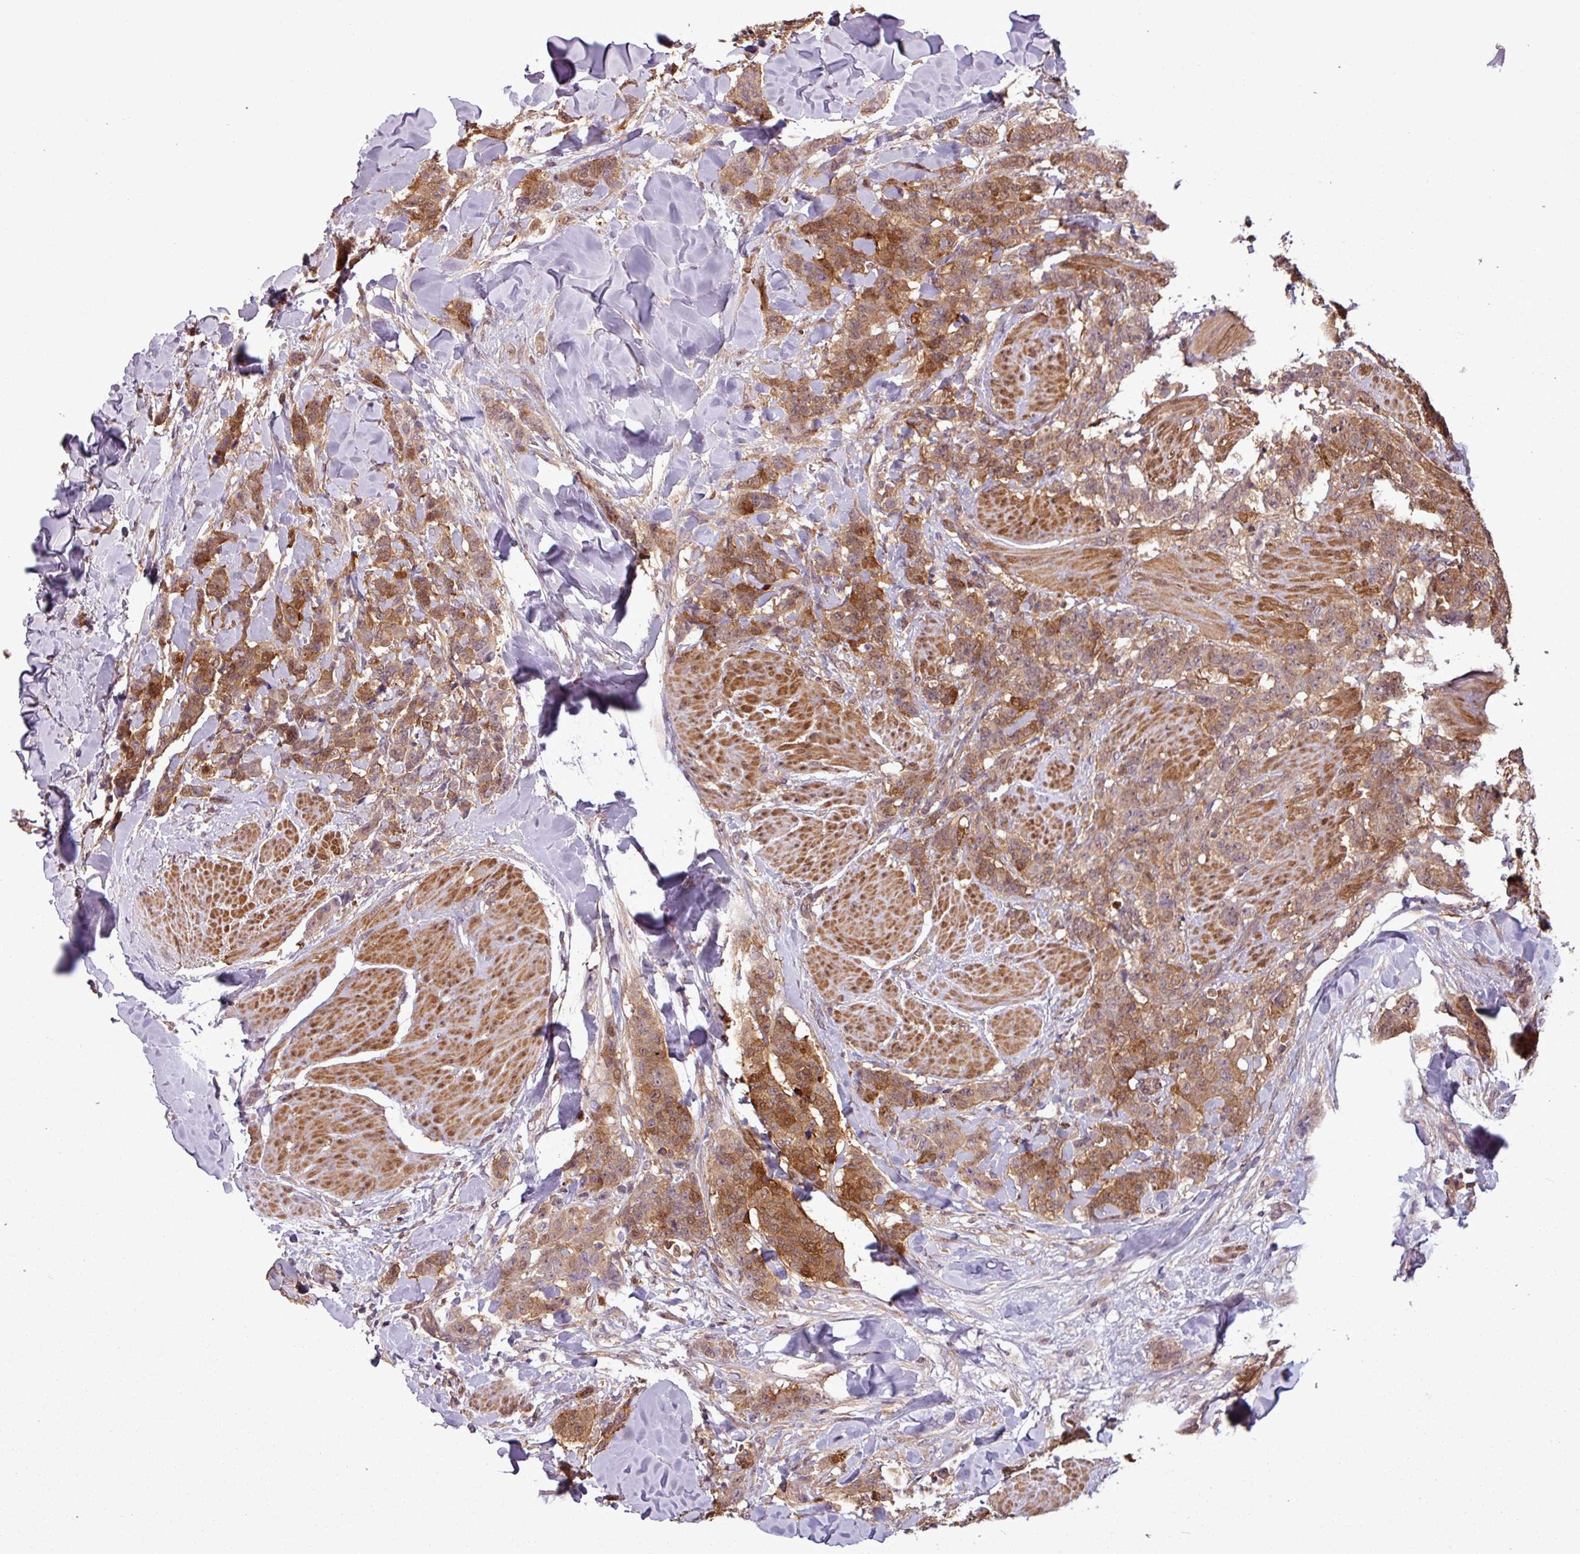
{"staining": {"intensity": "moderate", "quantity": ">75%", "location": "cytoplasmic/membranous,nuclear"}, "tissue": "breast cancer", "cell_type": "Tumor cells", "image_type": "cancer", "snomed": [{"axis": "morphology", "description": "Duct carcinoma"}, {"axis": "topography", "description": "Breast"}], "caption": "The photomicrograph displays a brown stain indicating the presence of a protein in the cytoplasmic/membranous and nuclear of tumor cells in invasive ductal carcinoma (breast).", "gene": "SH3BGRL", "patient": {"sex": "female", "age": 40}}